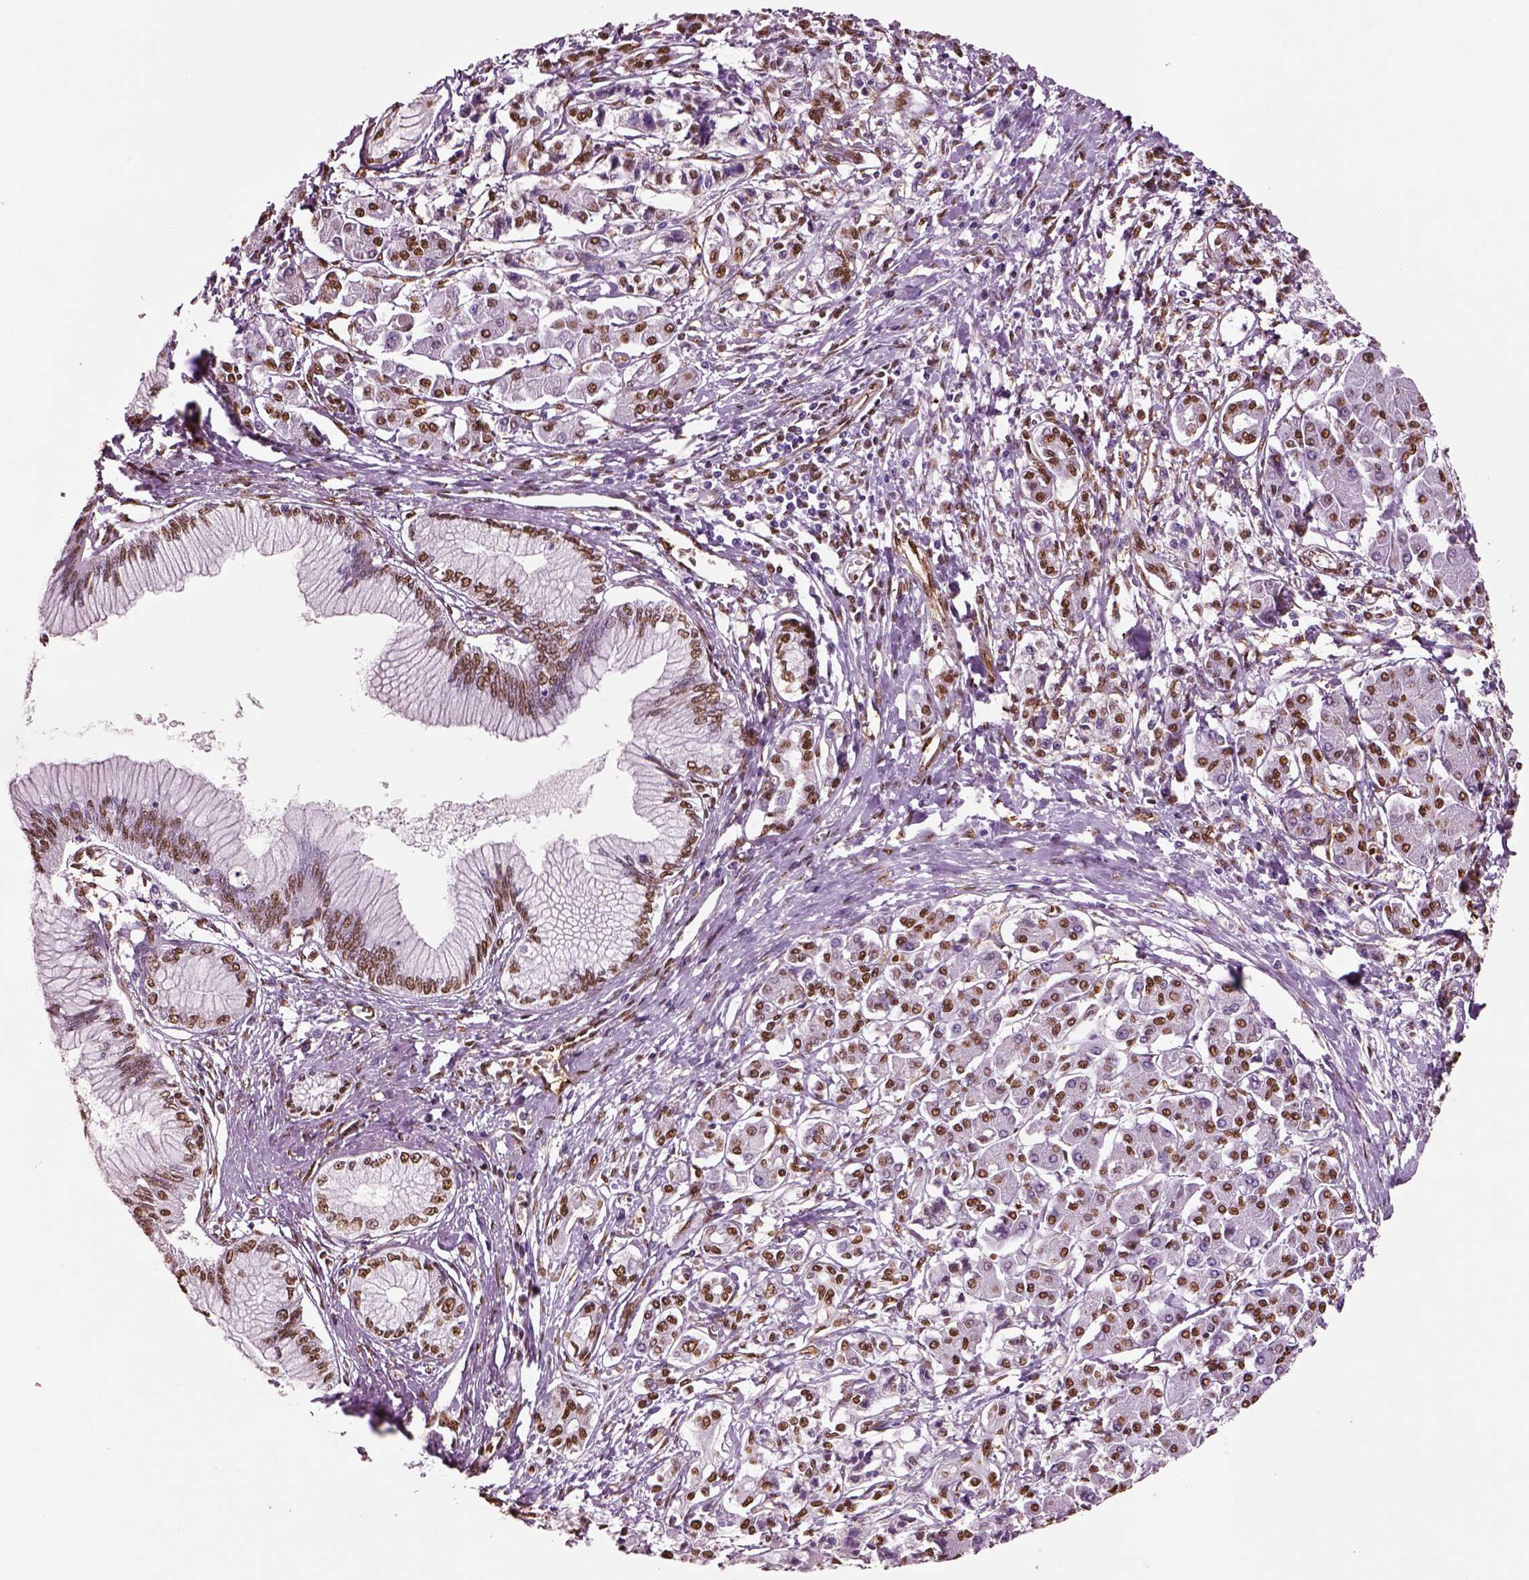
{"staining": {"intensity": "moderate", "quantity": "25%-75%", "location": "nuclear"}, "tissue": "pancreatic cancer", "cell_type": "Tumor cells", "image_type": "cancer", "snomed": [{"axis": "morphology", "description": "Adenocarcinoma, NOS"}, {"axis": "topography", "description": "Pancreas"}], "caption": "About 25%-75% of tumor cells in human pancreatic cancer (adenocarcinoma) reveal moderate nuclear protein expression as visualized by brown immunohistochemical staining.", "gene": "DDX3X", "patient": {"sex": "female", "age": 68}}